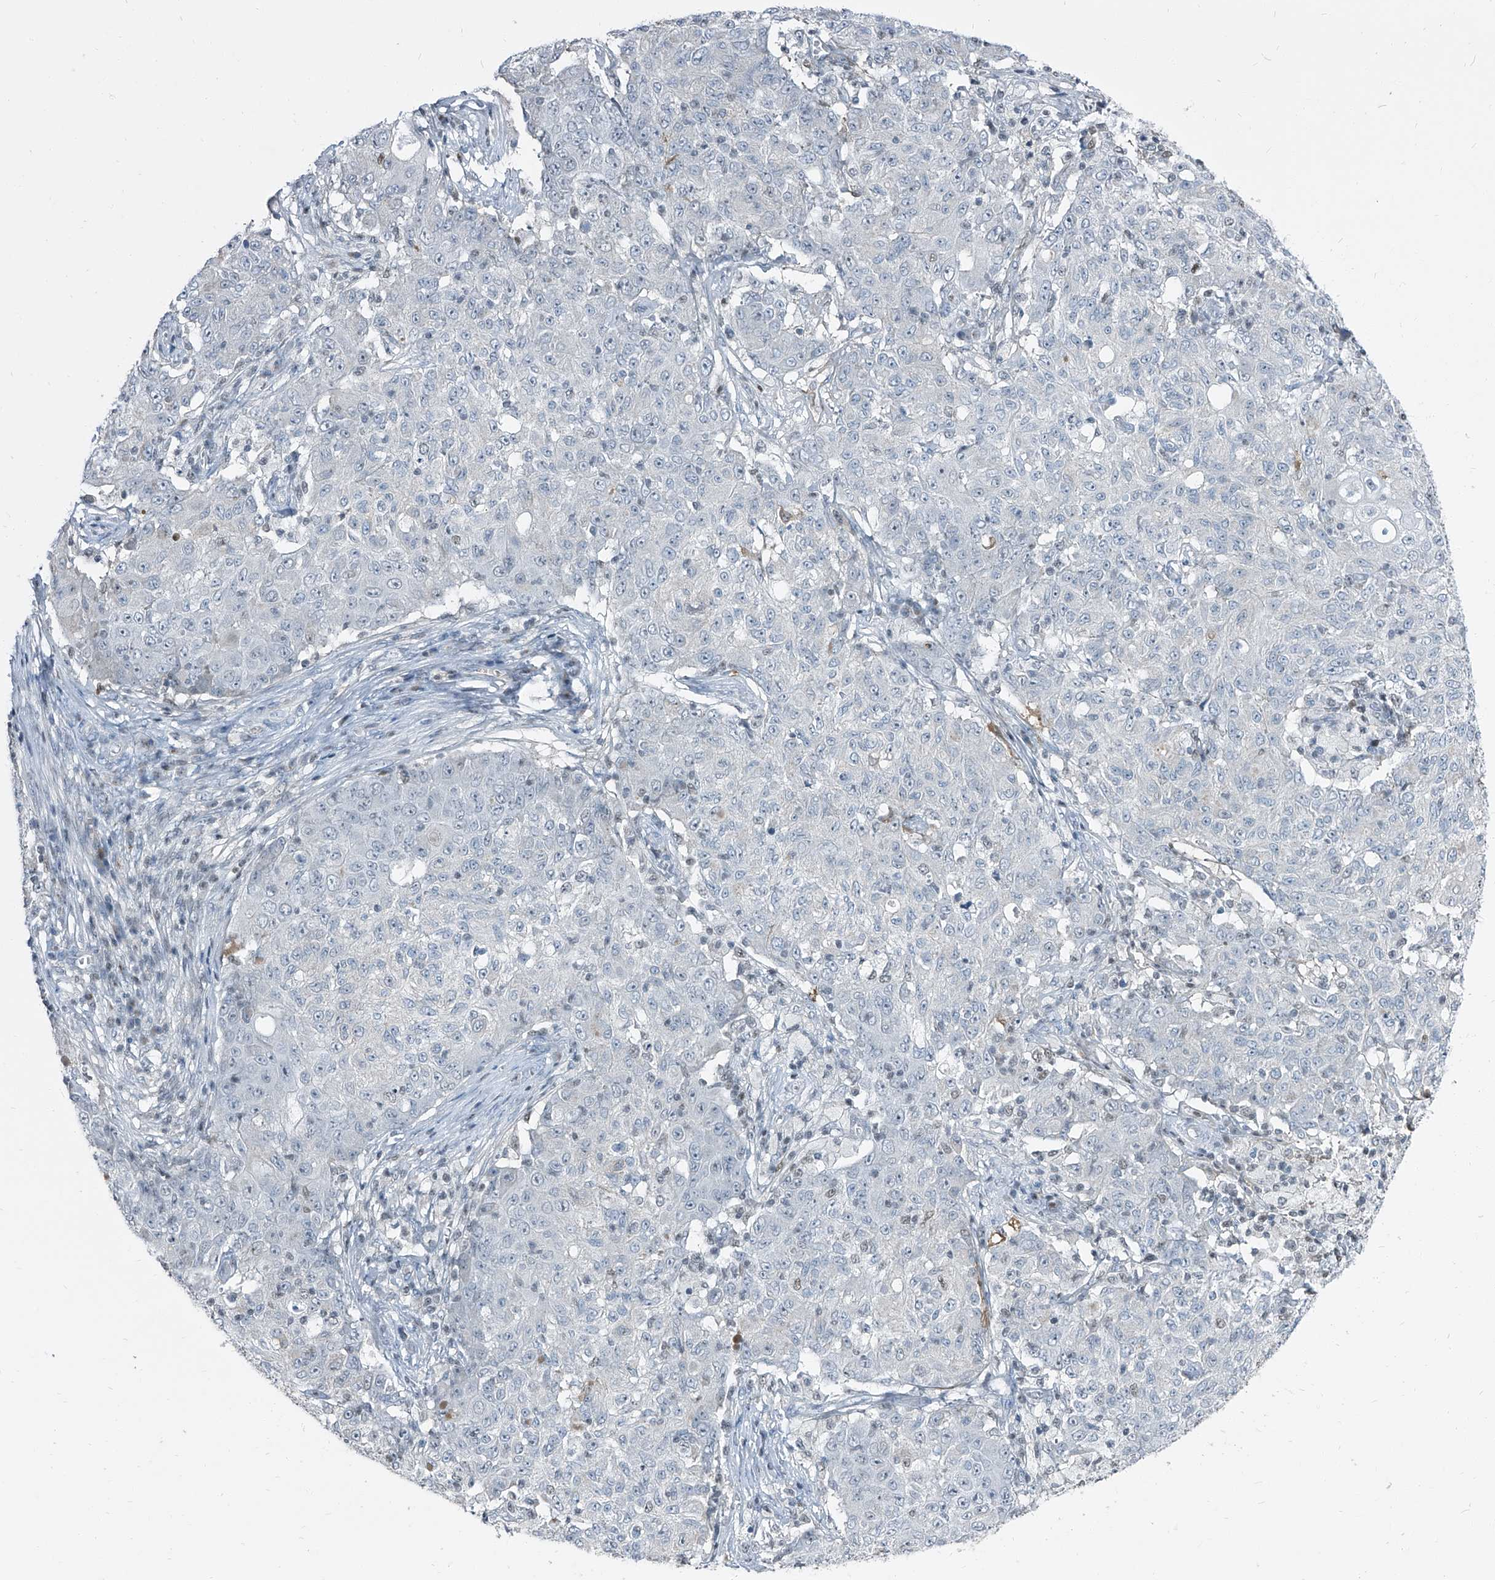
{"staining": {"intensity": "negative", "quantity": "none", "location": "none"}, "tissue": "ovarian cancer", "cell_type": "Tumor cells", "image_type": "cancer", "snomed": [{"axis": "morphology", "description": "Carcinoma, endometroid"}, {"axis": "topography", "description": "Ovary"}], "caption": "Protein analysis of ovarian cancer (endometroid carcinoma) shows no significant staining in tumor cells.", "gene": "HOXA3", "patient": {"sex": "female", "age": 42}}